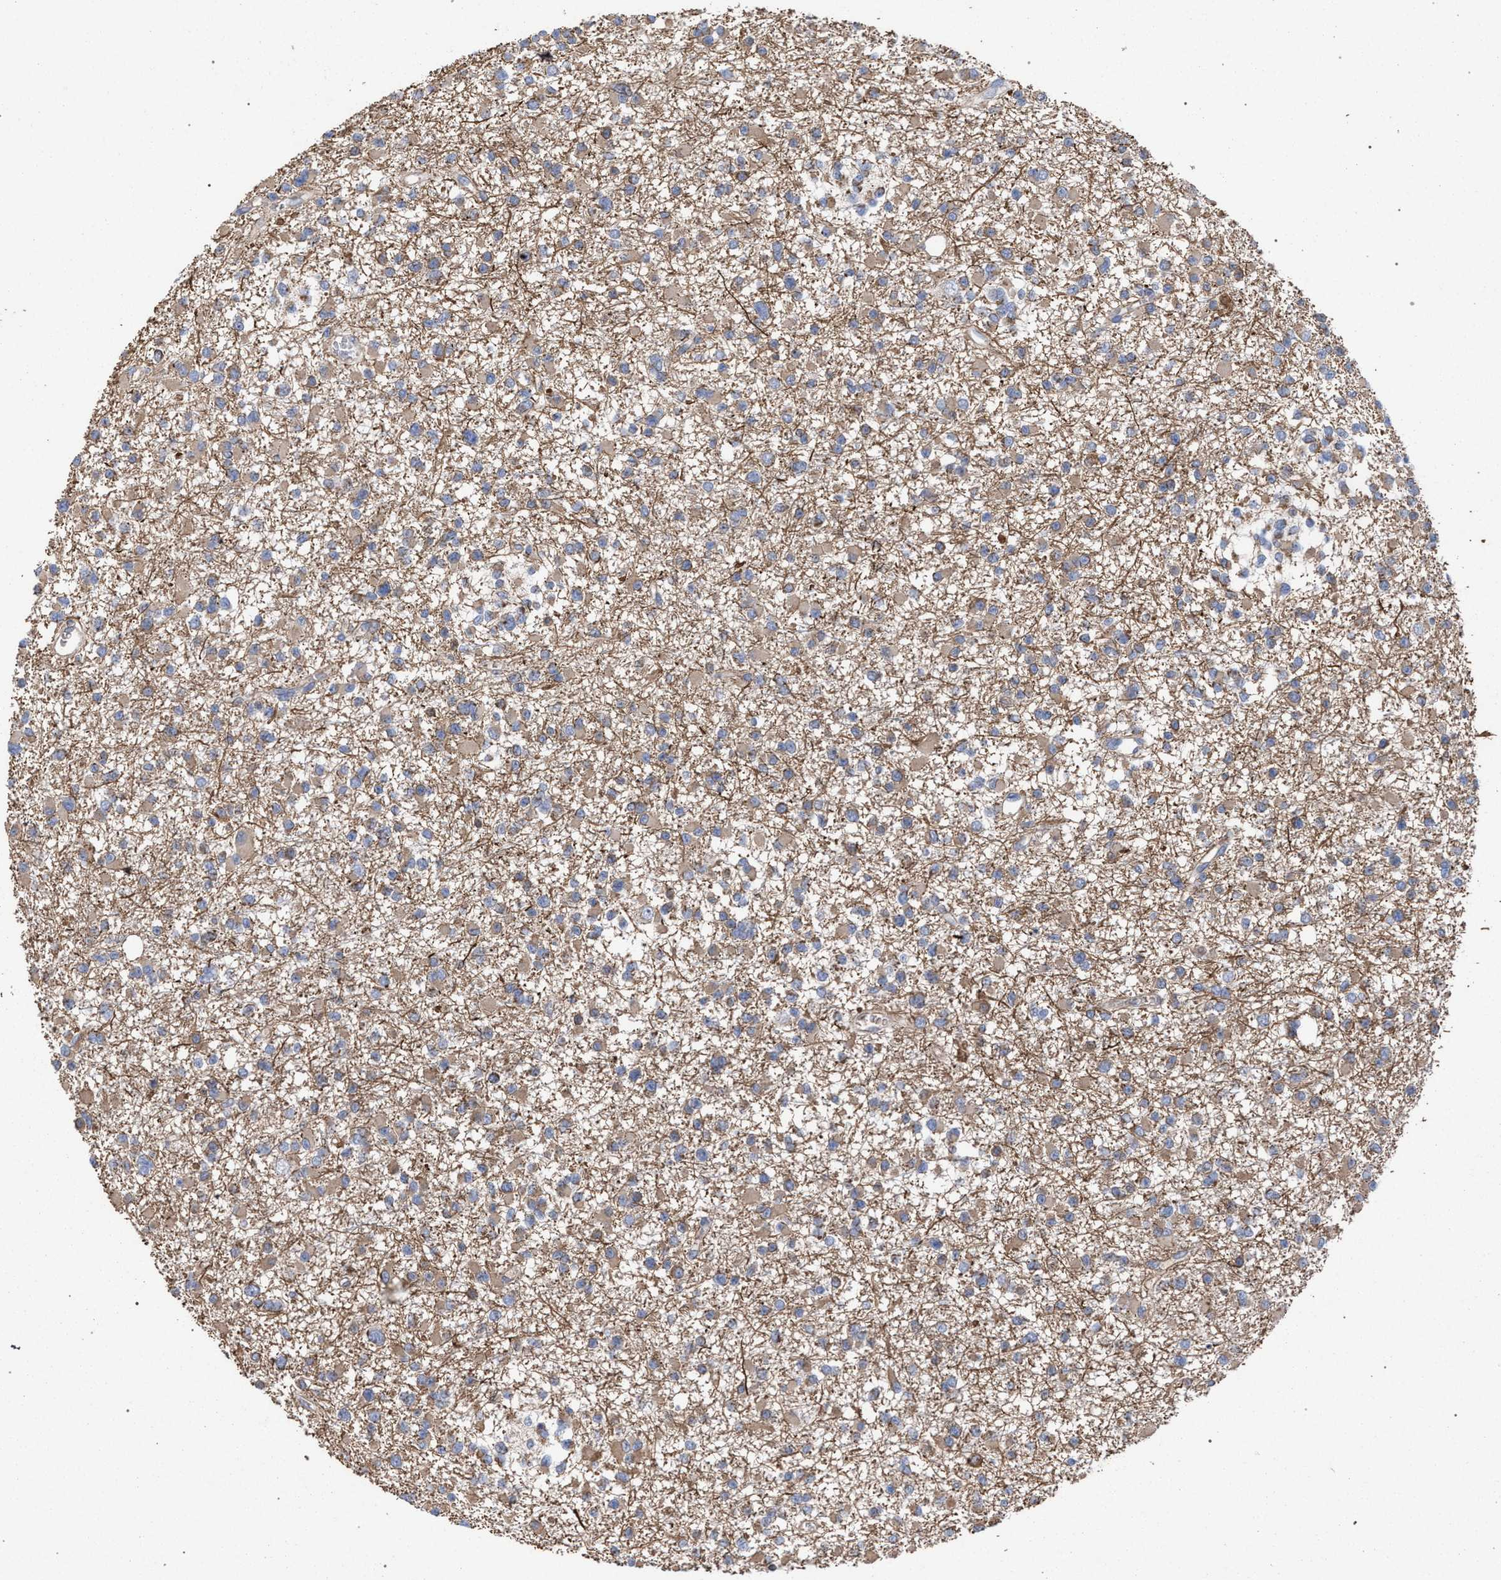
{"staining": {"intensity": "weak", "quantity": ">75%", "location": "cytoplasmic/membranous"}, "tissue": "glioma", "cell_type": "Tumor cells", "image_type": "cancer", "snomed": [{"axis": "morphology", "description": "Glioma, malignant, Low grade"}, {"axis": "topography", "description": "Brain"}], "caption": "The immunohistochemical stain labels weak cytoplasmic/membranous expression in tumor cells of glioma tissue. The protein is stained brown, and the nuclei are stained in blue (DAB (3,3'-diaminobenzidine) IHC with brightfield microscopy, high magnification).", "gene": "BCL2L12", "patient": {"sex": "female", "age": 22}}